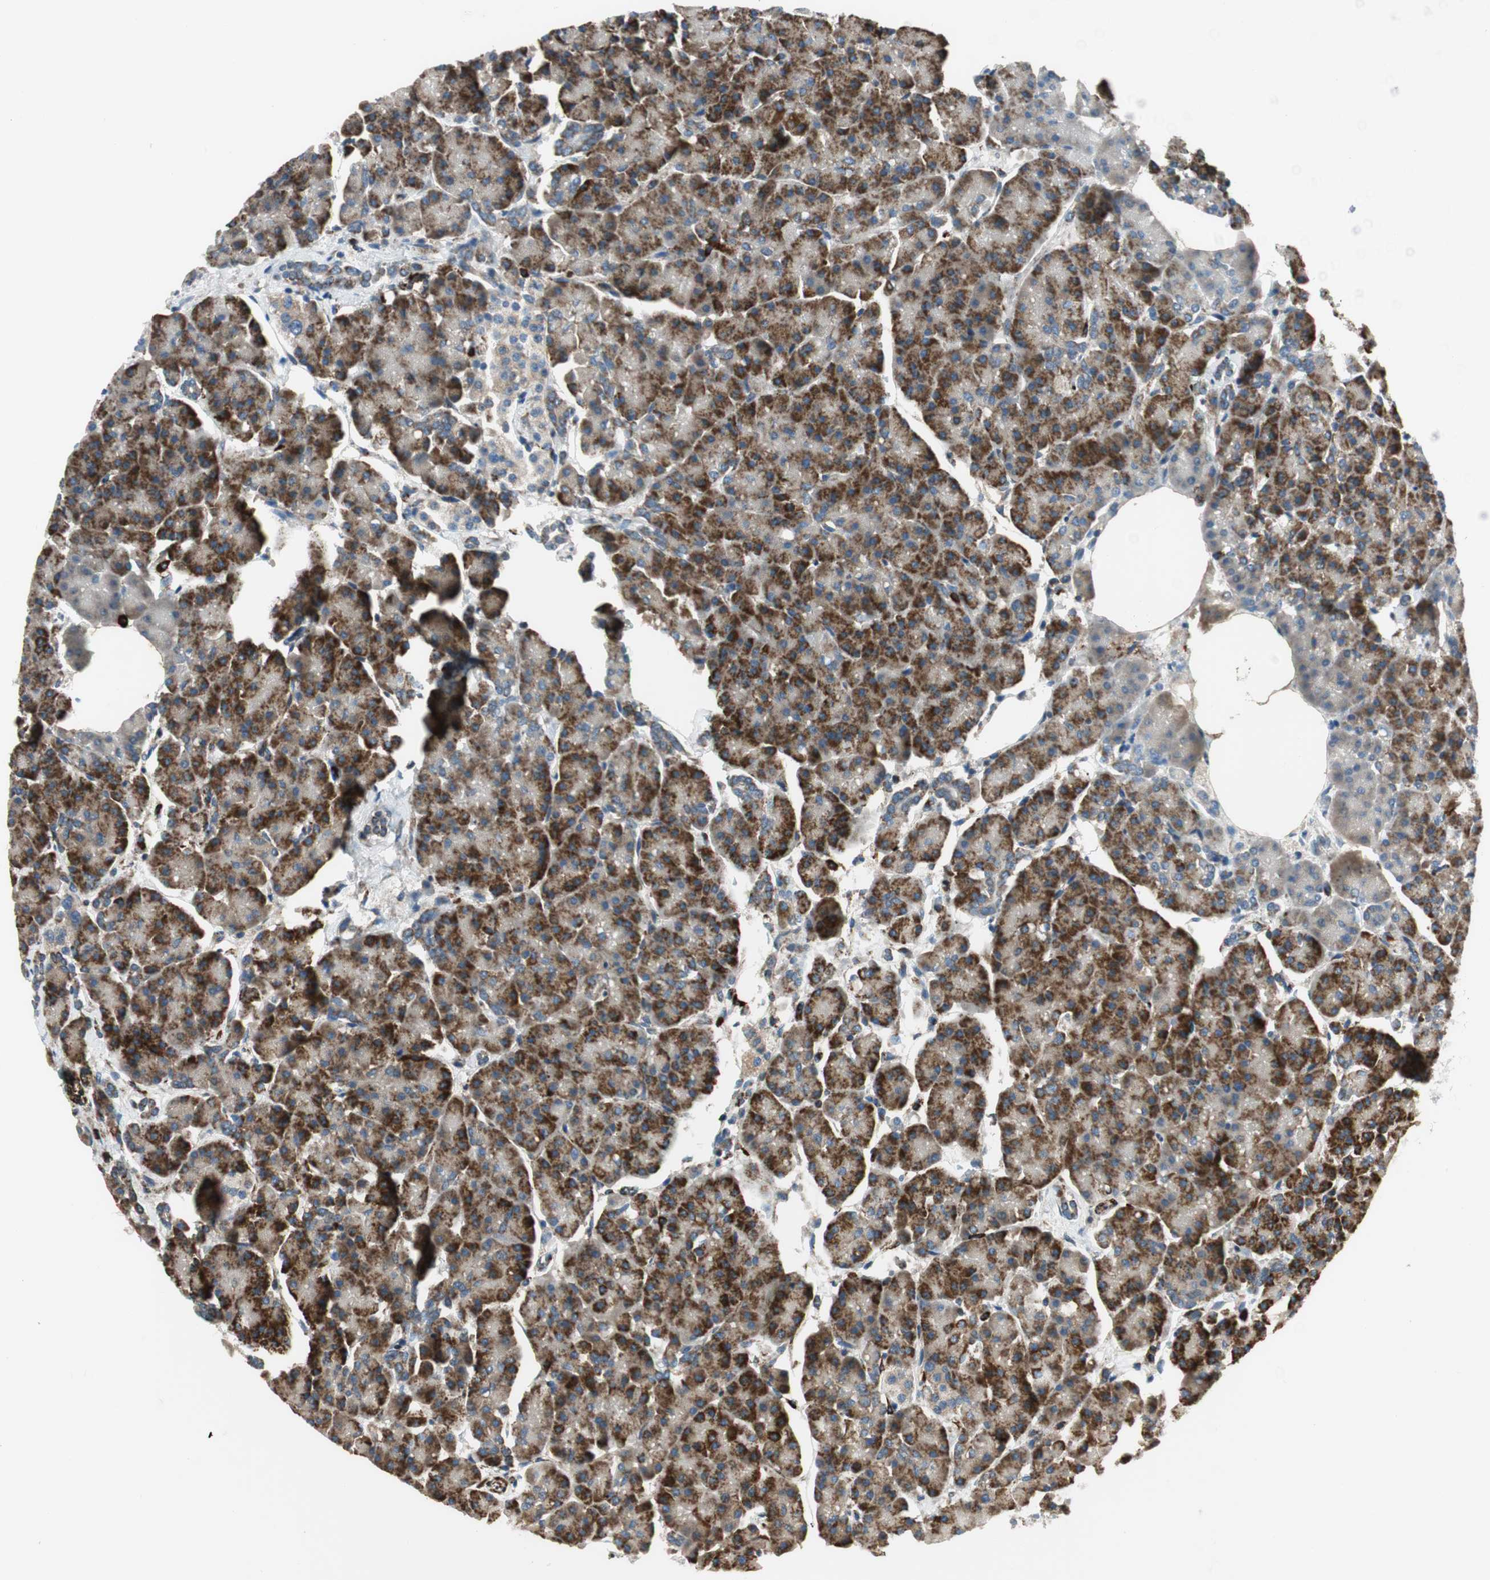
{"staining": {"intensity": "strong", "quantity": ">75%", "location": "cytoplasmic/membranous"}, "tissue": "pancreas", "cell_type": "Exocrine glandular cells", "image_type": "normal", "snomed": [{"axis": "morphology", "description": "Normal tissue, NOS"}, {"axis": "topography", "description": "Pancreas"}], "caption": "Pancreas stained for a protein (brown) exhibits strong cytoplasmic/membranous positive staining in approximately >75% of exocrine glandular cells.", "gene": "AKAP1", "patient": {"sex": "female", "age": 70}}